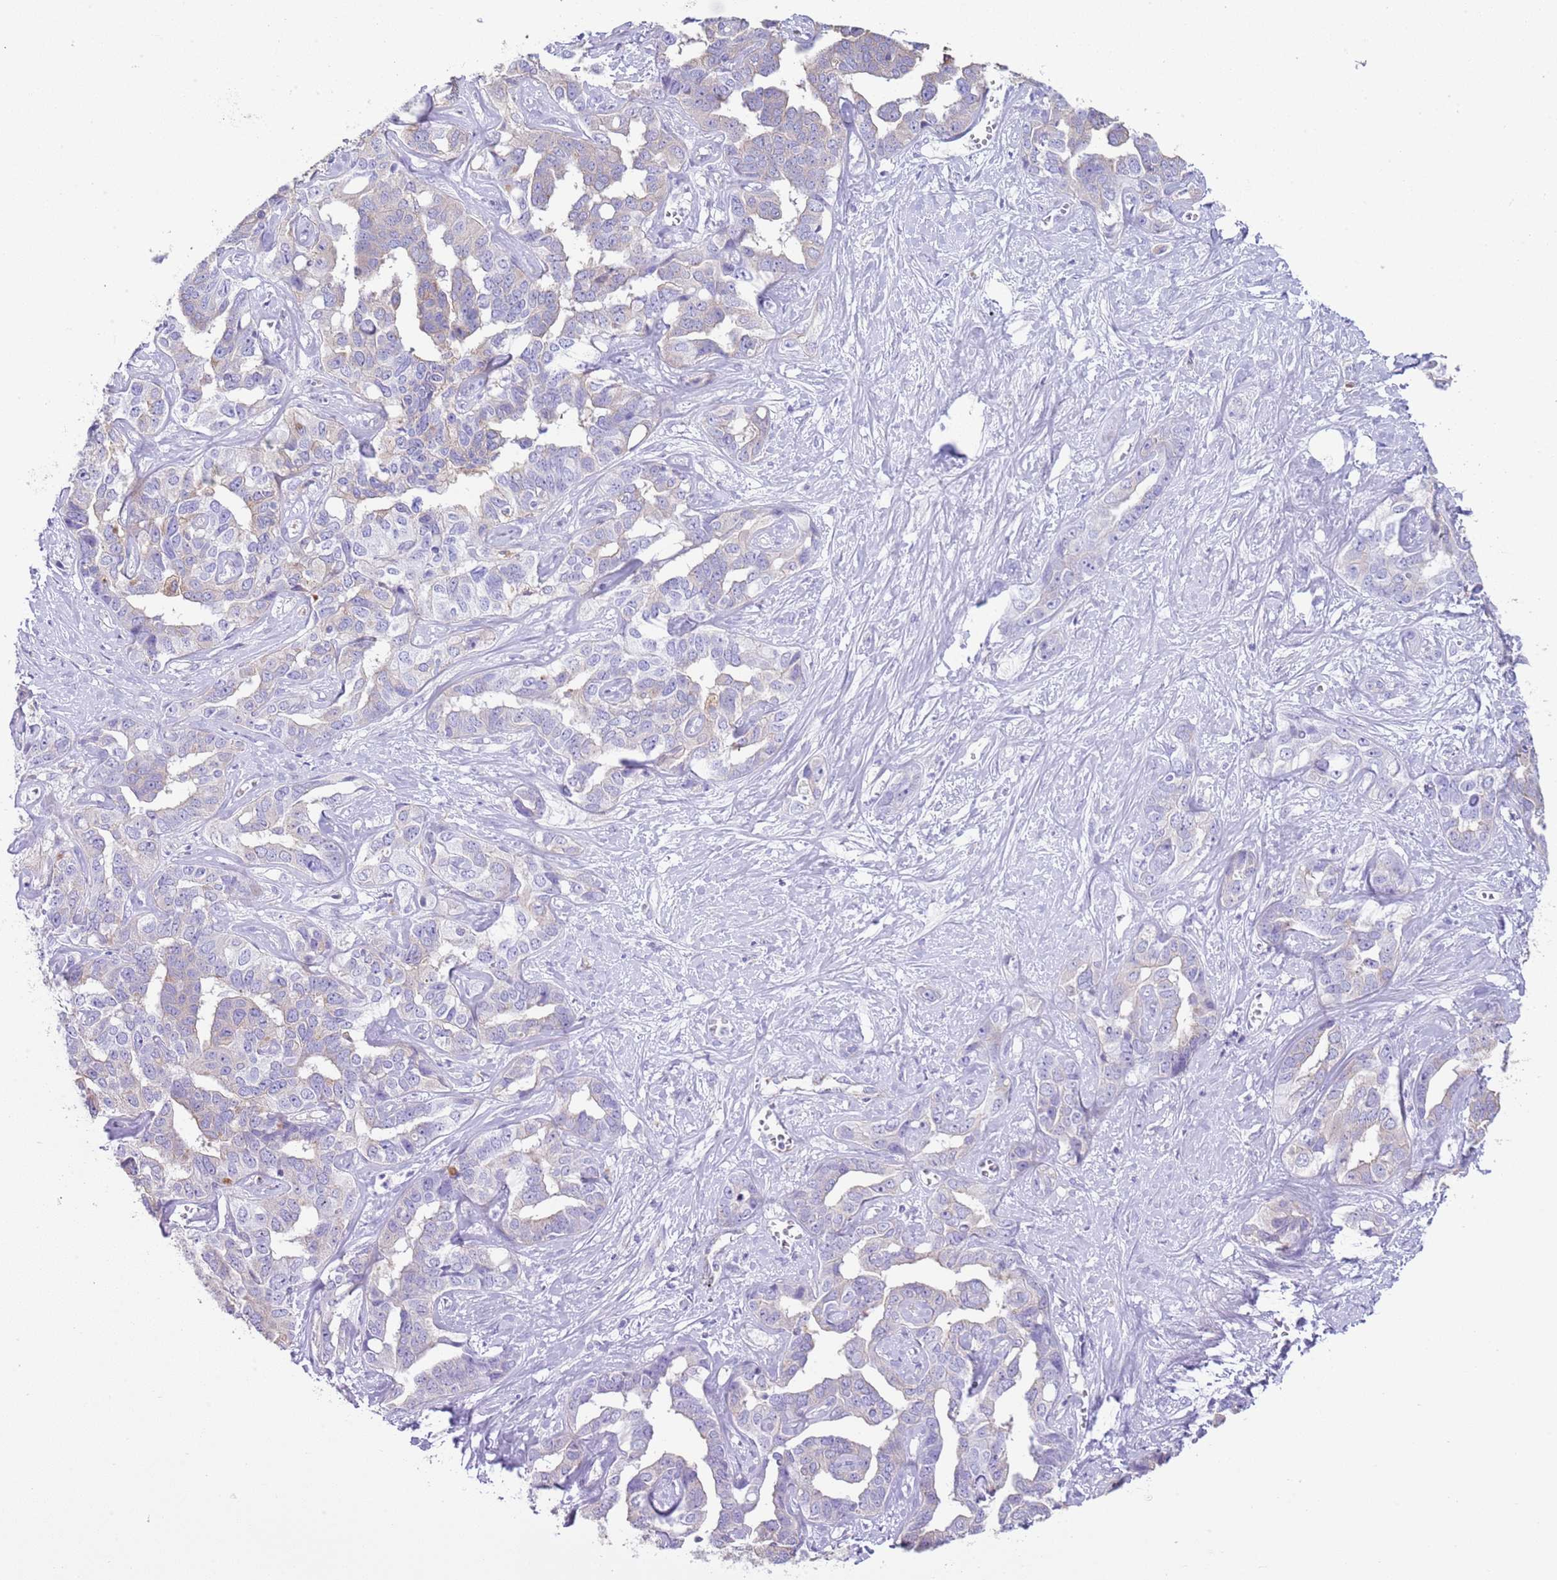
{"staining": {"intensity": "weak", "quantity": "<25%", "location": "cytoplasmic/membranous"}, "tissue": "liver cancer", "cell_type": "Tumor cells", "image_type": "cancer", "snomed": [{"axis": "morphology", "description": "Cholangiocarcinoma"}, {"axis": "topography", "description": "Liver"}], "caption": "Image shows no protein expression in tumor cells of liver cancer tissue.", "gene": "ABHD17C", "patient": {"sex": "male", "age": 59}}